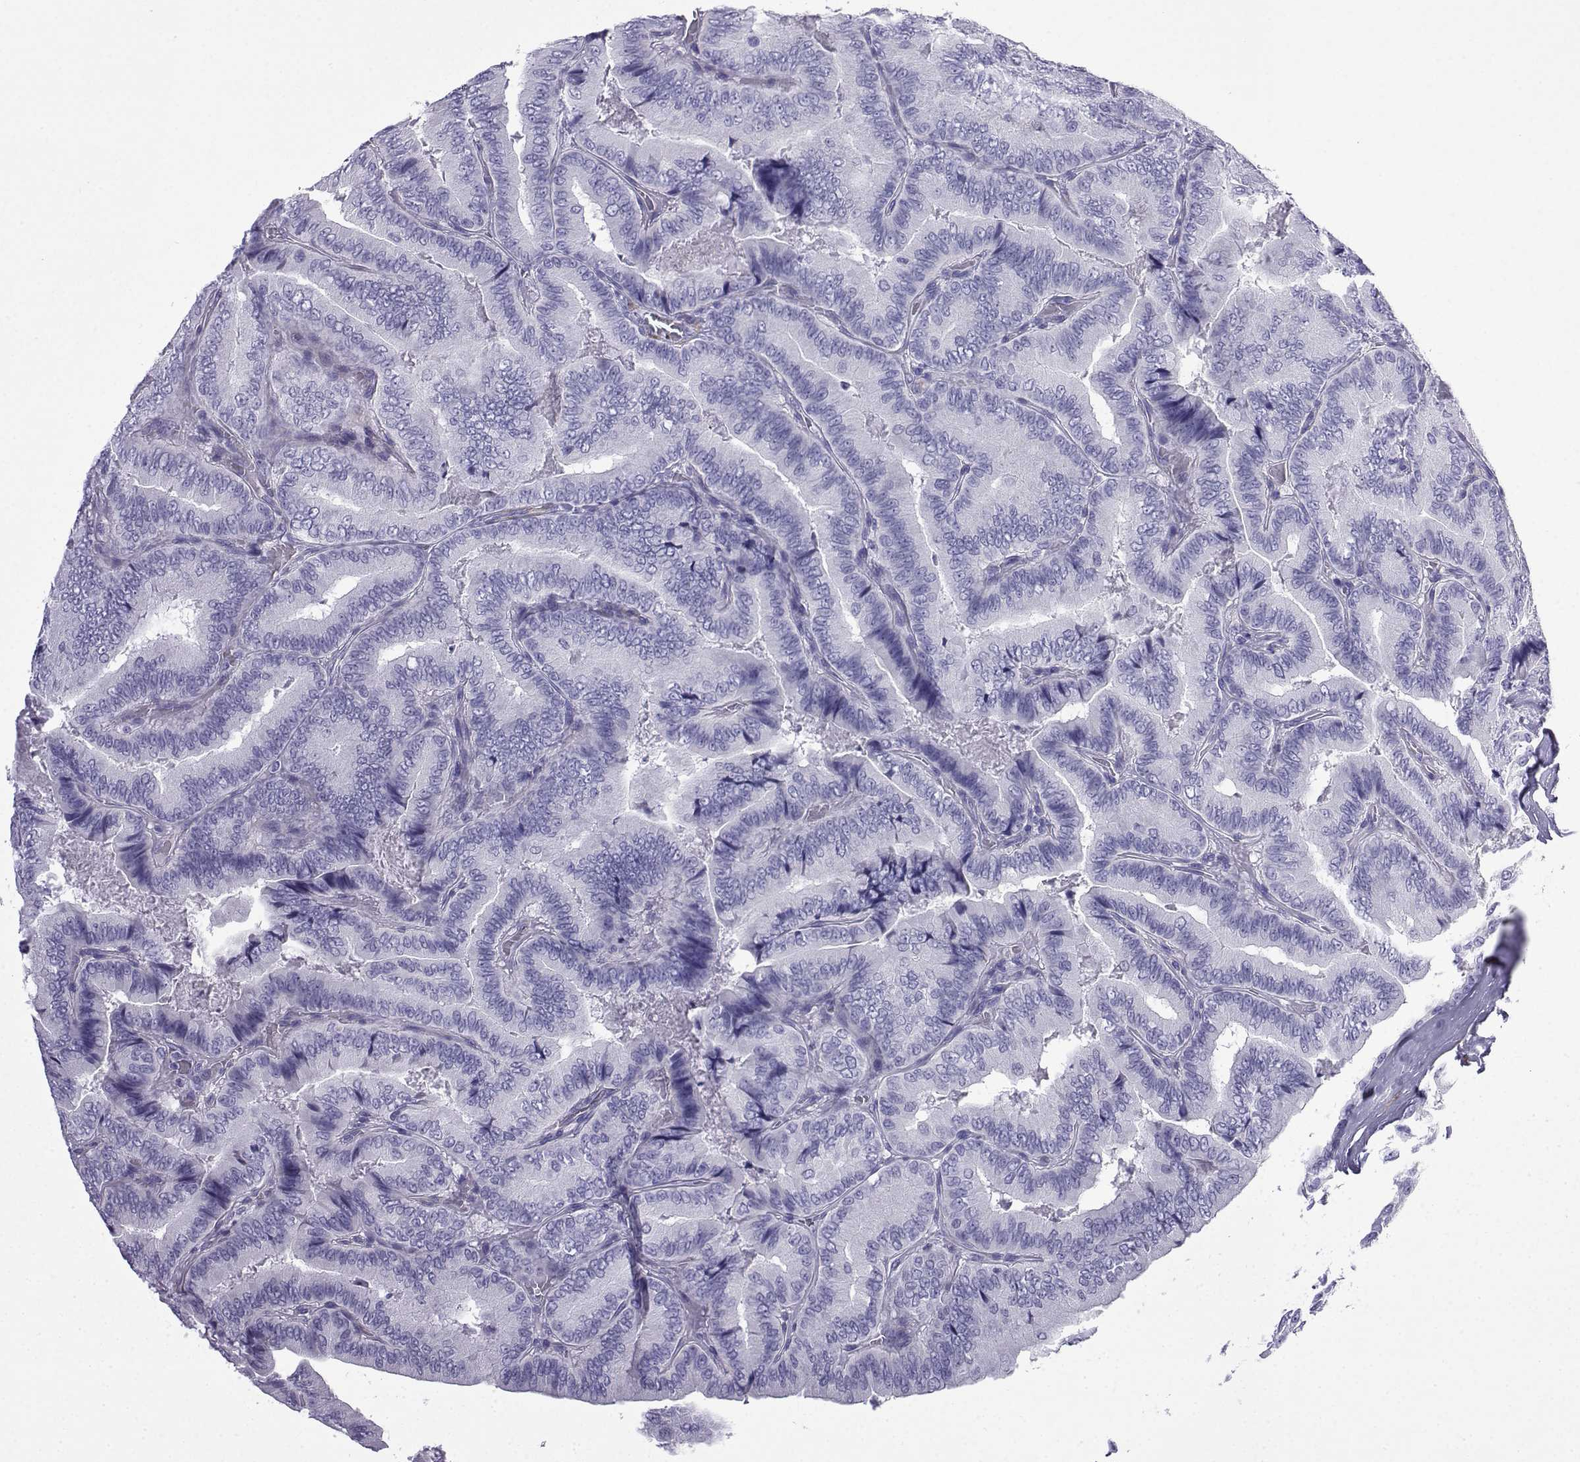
{"staining": {"intensity": "negative", "quantity": "none", "location": "none"}, "tissue": "thyroid cancer", "cell_type": "Tumor cells", "image_type": "cancer", "snomed": [{"axis": "morphology", "description": "Papillary adenocarcinoma, NOS"}, {"axis": "topography", "description": "Thyroid gland"}], "caption": "The immunohistochemistry (IHC) histopathology image has no significant positivity in tumor cells of thyroid cancer (papillary adenocarcinoma) tissue.", "gene": "KCNF1", "patient": {"sex": "male", "age": 61}}